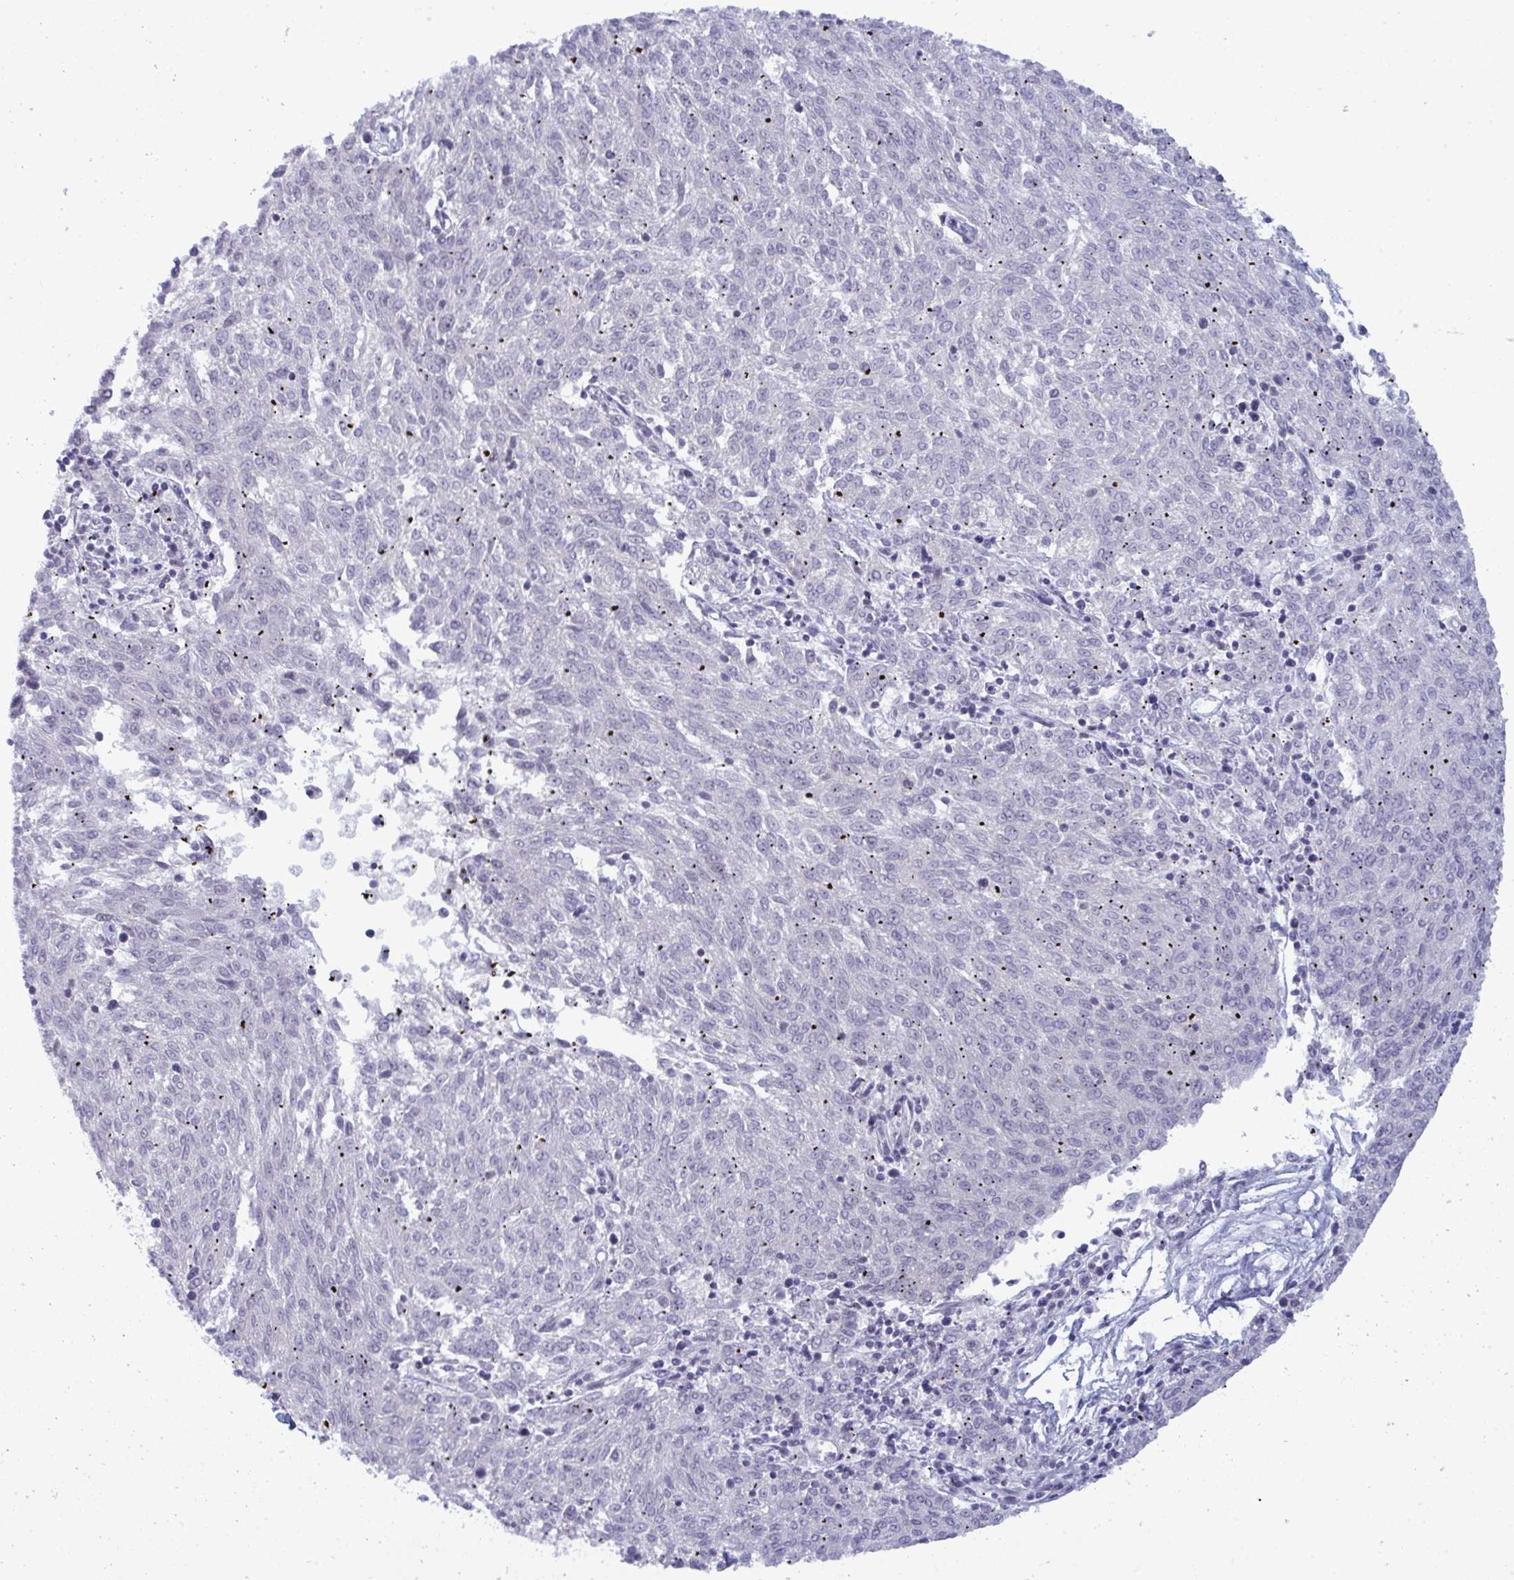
{"staining": {"intensity": "weak", "quantity": "<25%", "location": "nuclear"}, "tissue": "melanoma", "cell_type": "Tumor cells", "image_type": "cancer", "snomed": [{"axis": "morphology", "description": "Malignant melanoma, NOS"}, {"axis": "topography", "description": "Skin"}], "caption": "Immunohistochemical staining of melanoma shows no significant positivity in tumor cells.", "gene": "PPP1R10", "patient": {"sex": "female", "age": 72}}